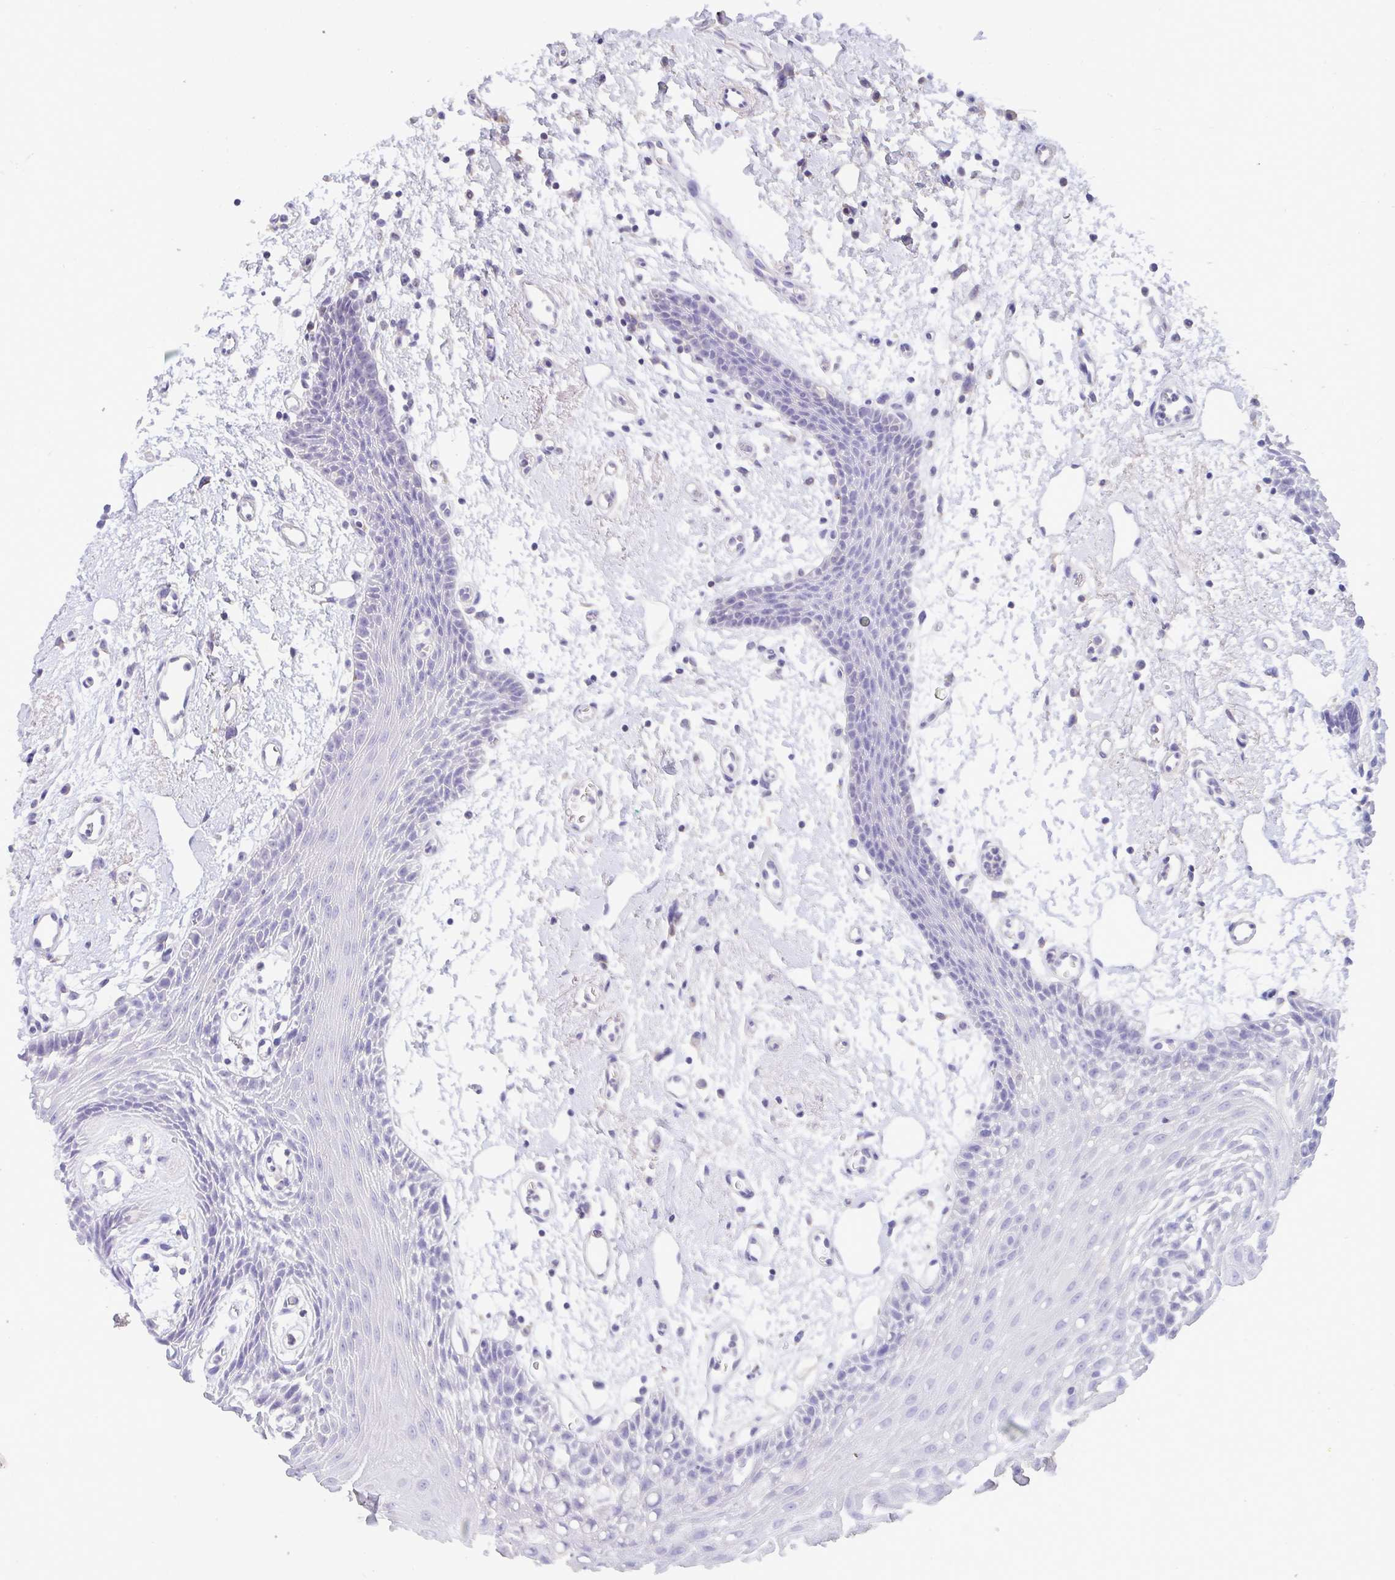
{"staining": {"intensity": "negative", "quantity": "none", "location": "none"}, "tissue": "oral mucosa", "cell_type": "Squamous epithelial cells", "image_type": "normal", "snomed": [{"axis": "morphology", "description": "Normal tissue, NOS"}, {"axis": "topography", "description": "Oral tissue"}], "caption": "There is no significant staining in squamous epithelial cells of oral mucosa. (Stains: DAB immunohistochemistry (IHC) with hematoxylin counter stain, Microscopy: brightfield microscopy at high magnification).", "gene": "CA10", "patient": {"sex": "female", "age": 59}}